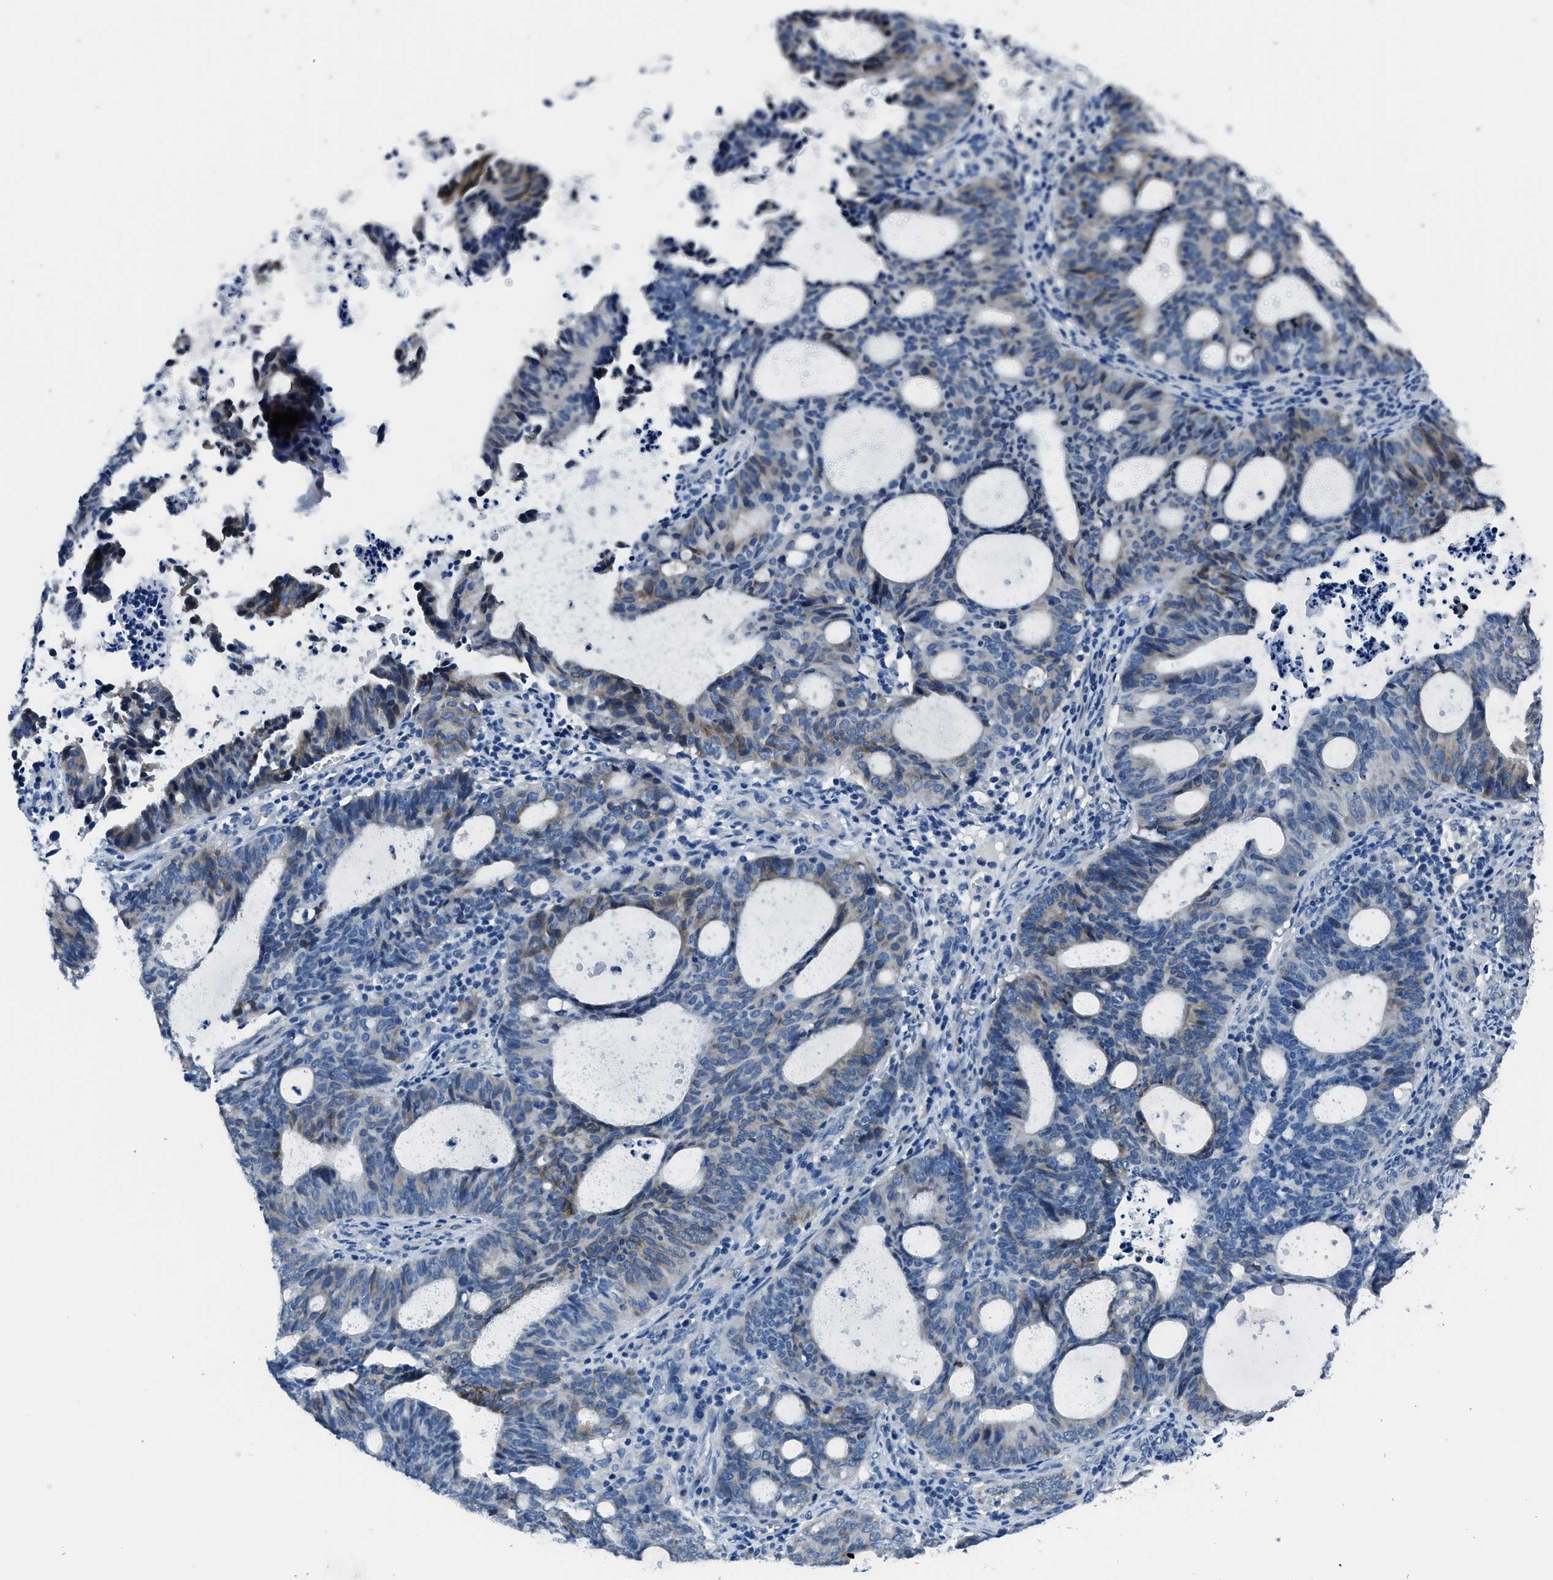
{"staining": {"intensity": "weak", "quantity": "<25%", "location": "cytoplasmic/membranous"}, "tissue": "endometrial cancer", "cell_type": "Tumor cells", "image_type": "cancer", "snomed": [{"axis": "morphology", "description": "Adenocarcinoma, NOS"}, {"axis": "topography", "description": "Uterus"}], "caption": "Histopathology image shows no protein staining in tumor cells of adenocarcinoma (endometrial) tissue.", "gene": "GJA3", "patient": {"sex": "female", "age": 83}}